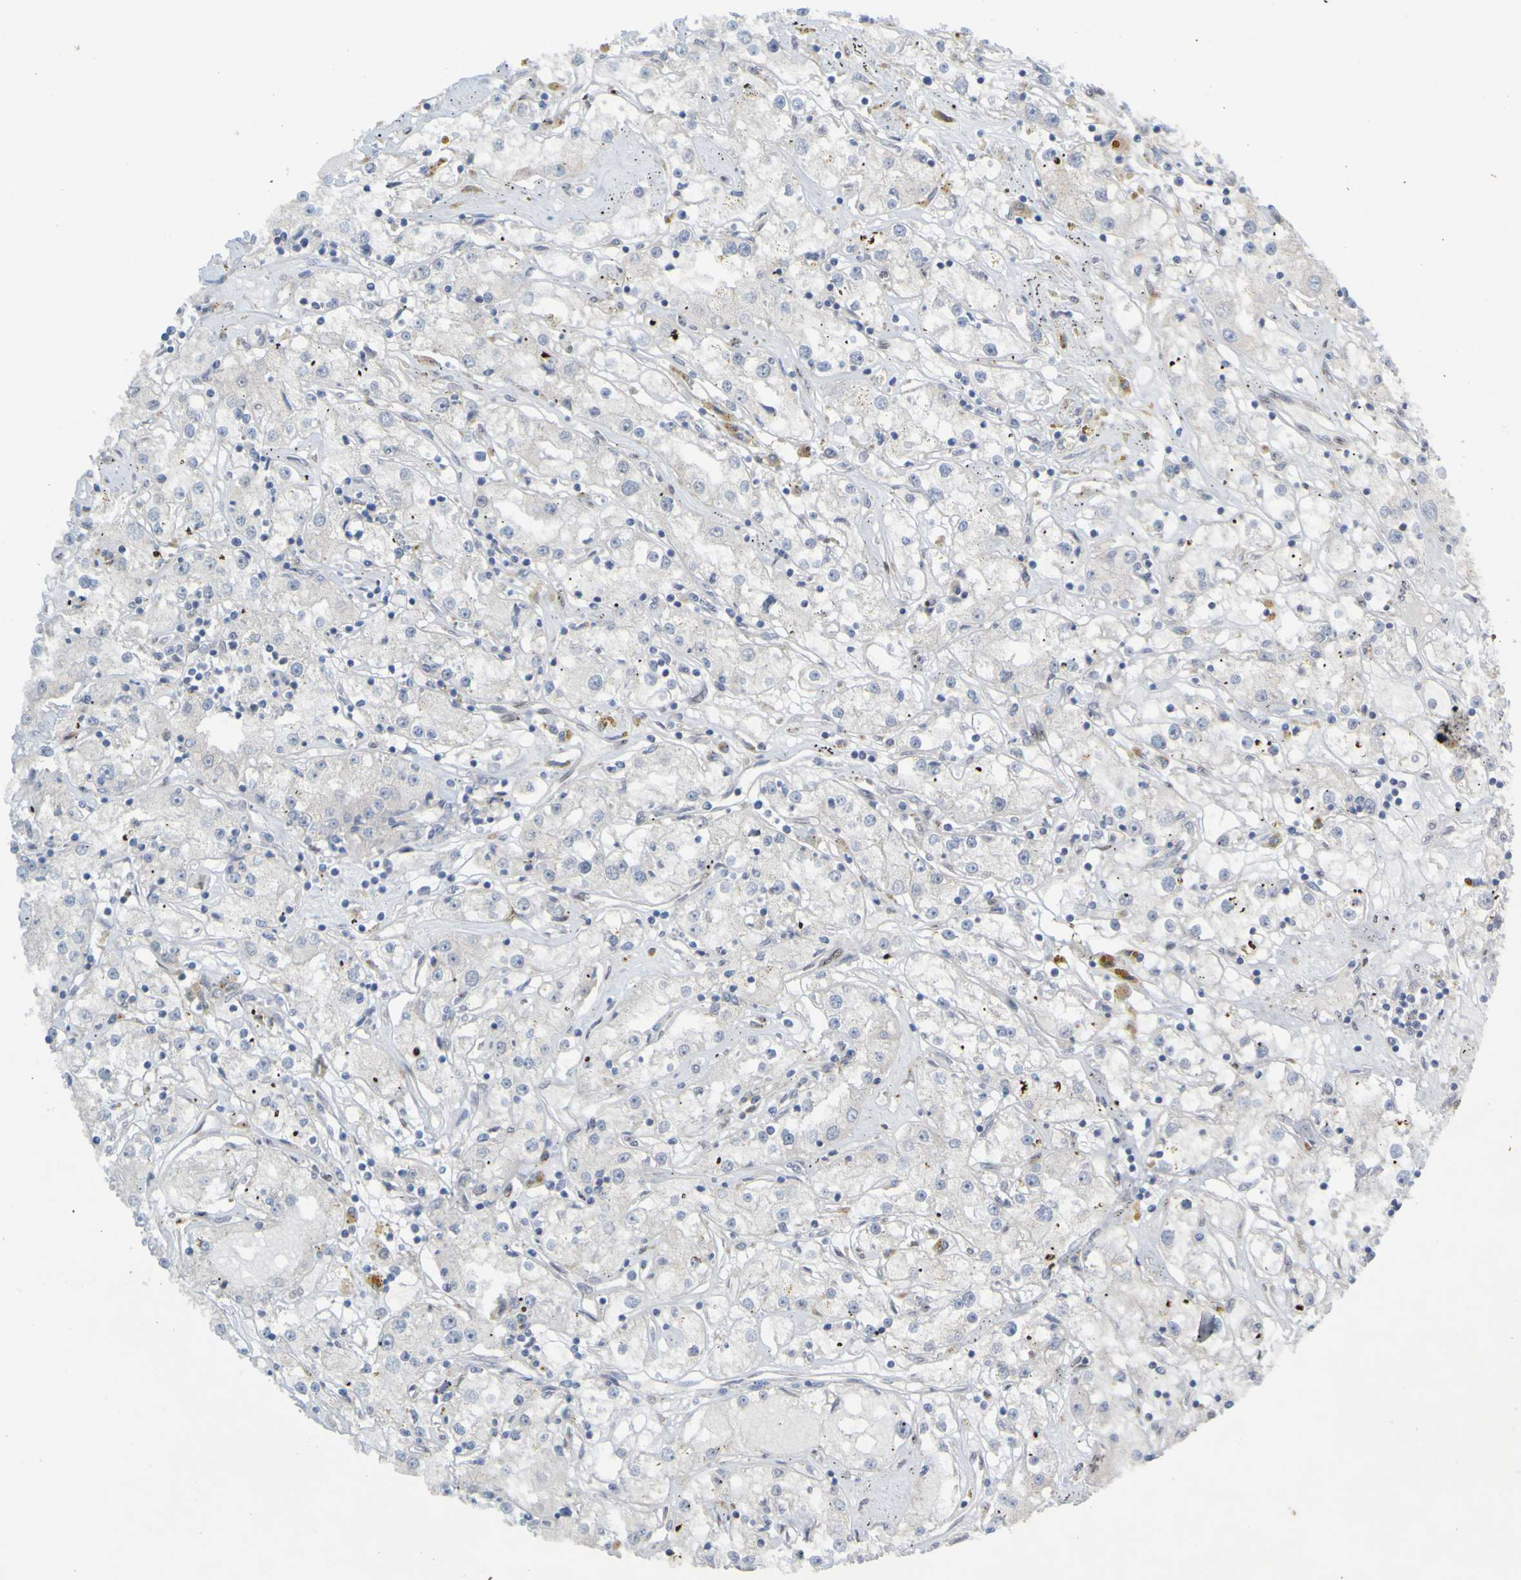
{"staining": {"intensity": "negative", "quantity": "none", "location": "none"}, "tissue": "renal cancer", "cell_type": "Tumor cells", "image_type": "cancer", "snomed": [{"axis": "morphology", "description": "Adenocarcinoma, NOS"}, {"axis": "topography", "description": "Kidney"}], "caption": "IHC of human renal cancer (adenocarcinoma) demonstrates no staining in tumor cells.", "gene": "MAG", "patient": {"sex": "male", "age": 56}}